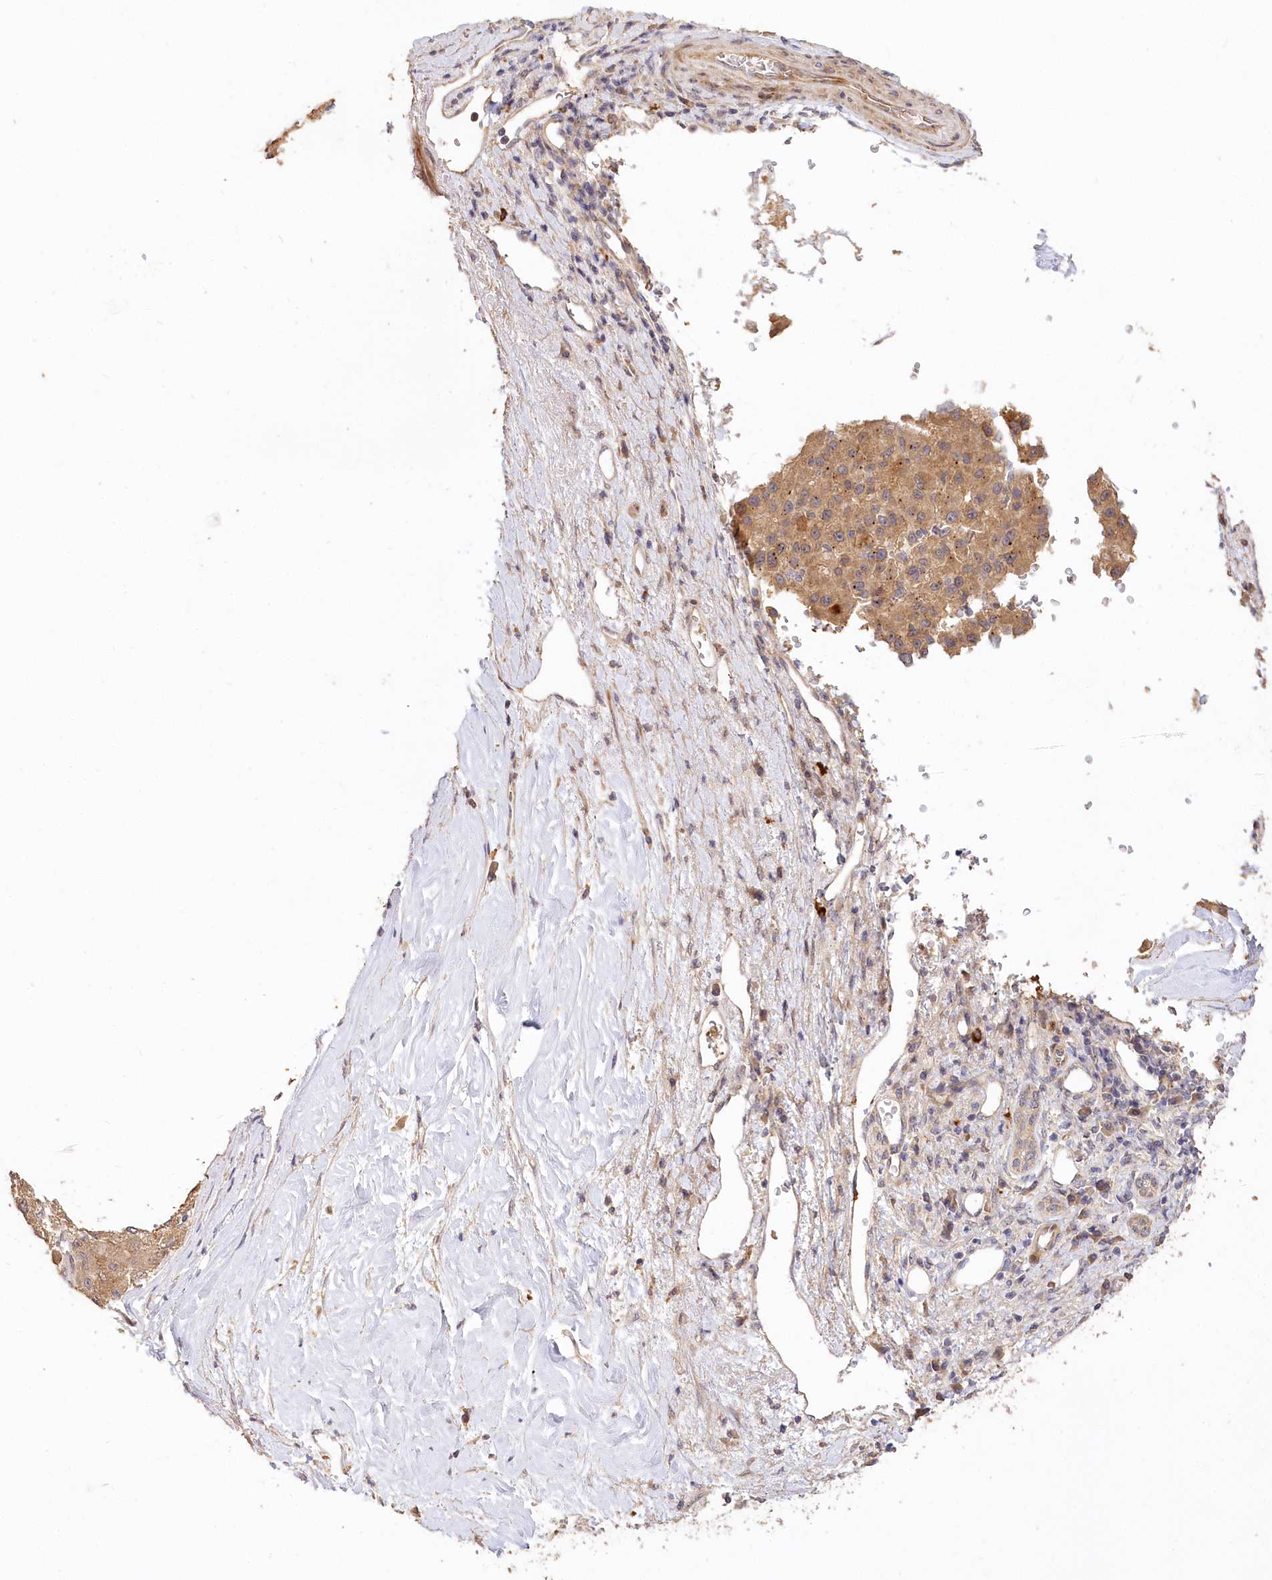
{"staining": {"intensity": "moderate", "quantity": ">75%", "location": "cytoplasmic/membranous"}, "tissue": "liver cancer", "cell_type": "Tumor cells", "image_type": "cancer", "snomed": [{"axis": "morphology", "description": "Carcinoma, Hepatocellular, NOS"}, {"axis": "topography", "description": "Liver"}], "caption": "This is an image of immunohistochemistry staining of liver cancer (hepatocellular carcinoma), which shows moderate expression in the cytoplasmic/membranous of tumor cells.", "gene": "IRAK1BP1", "patient": {"sex": "male", "age": 80}}